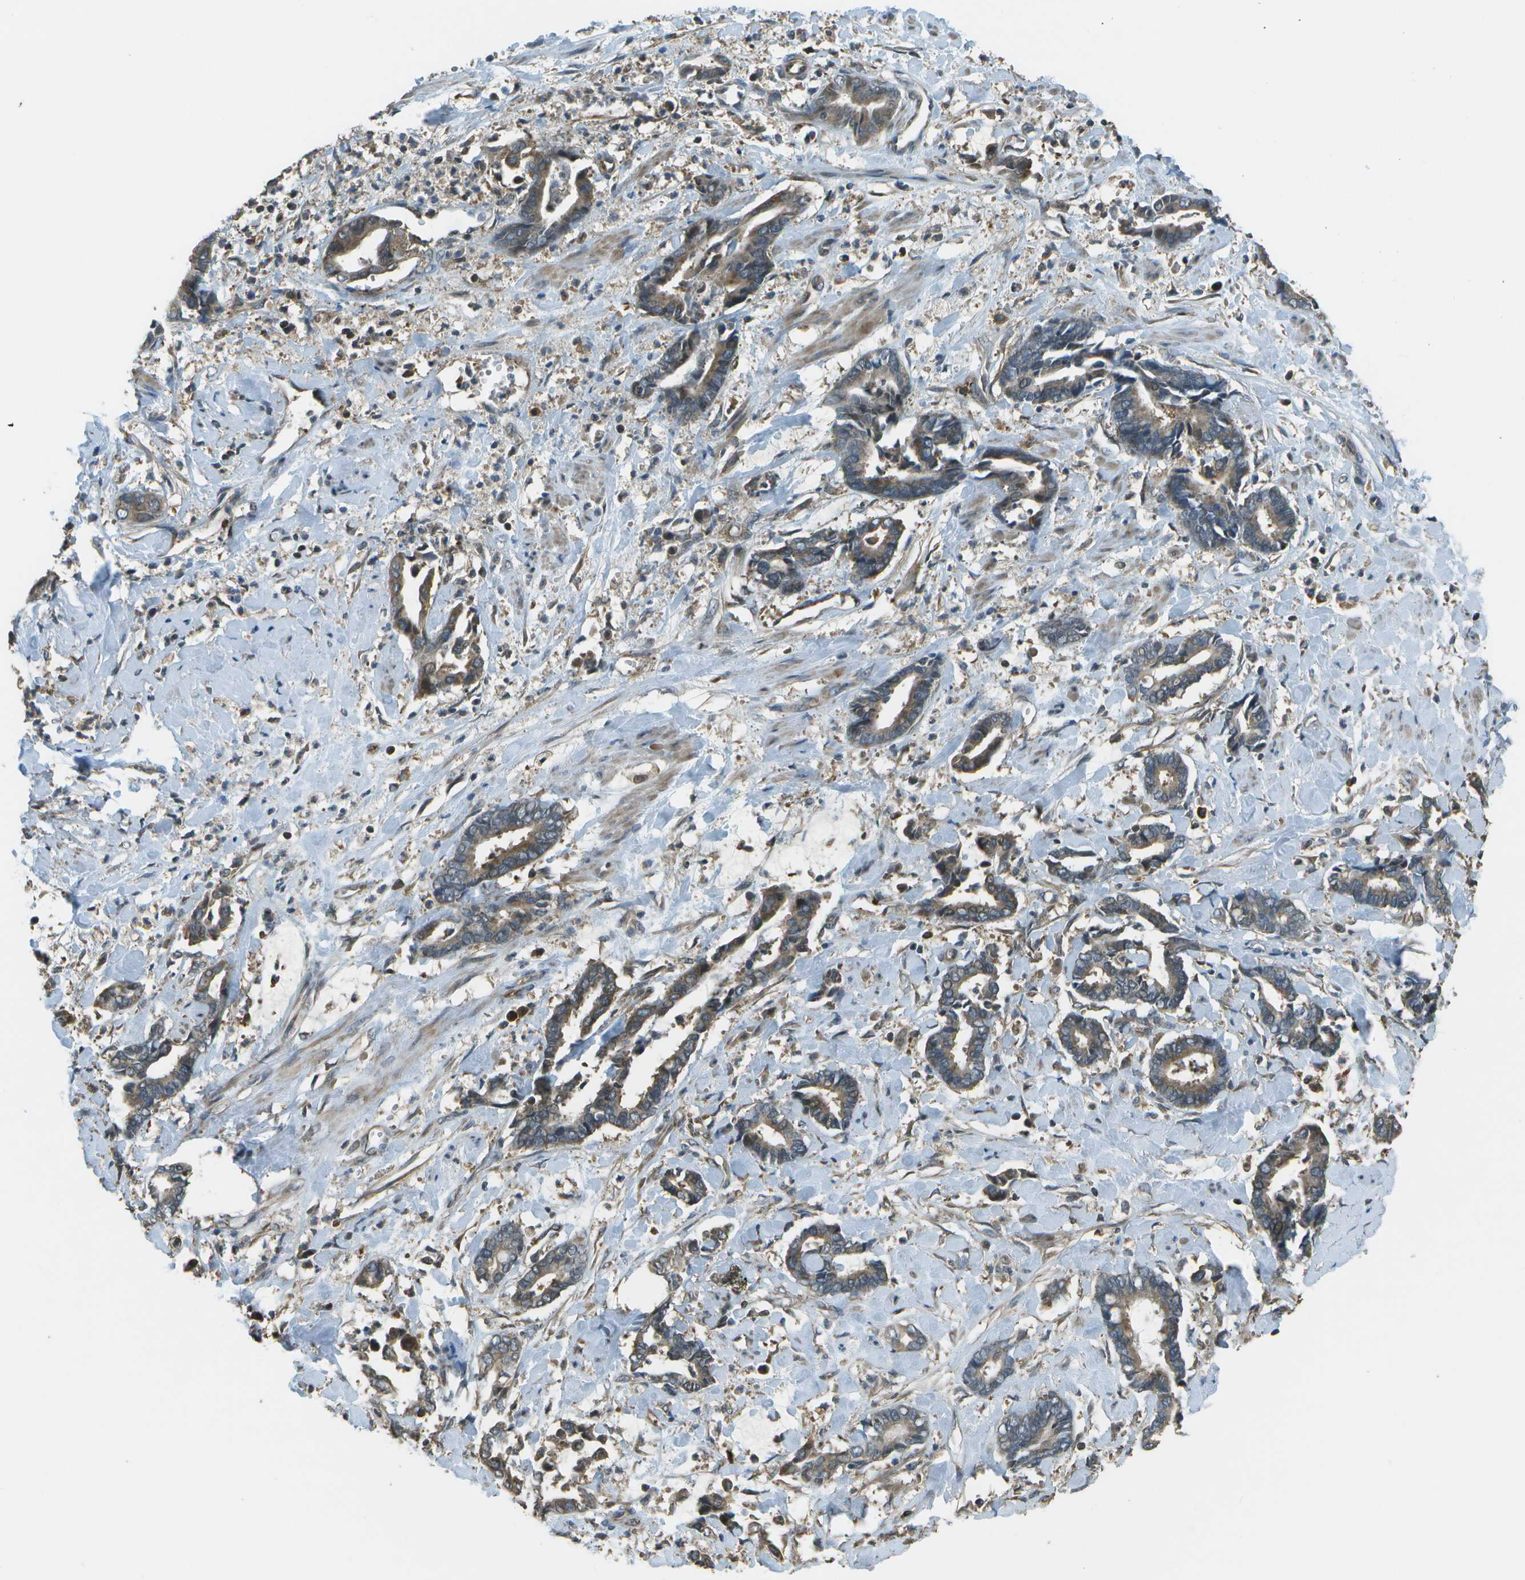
{"staining": {"intensity": "moderate", "quantity": ">75%", "location": "cytoplasmic/membranous"}, "tissue": "cervical cancer", "cell_type": "Tumor cells", "image_type": "cancer", "snomed": [{"axis": "morphology", "description": "Adenocarcinoma, NOS"}, {"axis": "topography", "description": "Cervix"}], "caption": "A histopathology image of human cervical cancer (adenocarcinoma) stained for a protein demonstrates moderate cytoplasmic/membranous brown staining in tumor cells.", "gene": "PLPBP", "patient": {"sex": "female", "age": 44}}